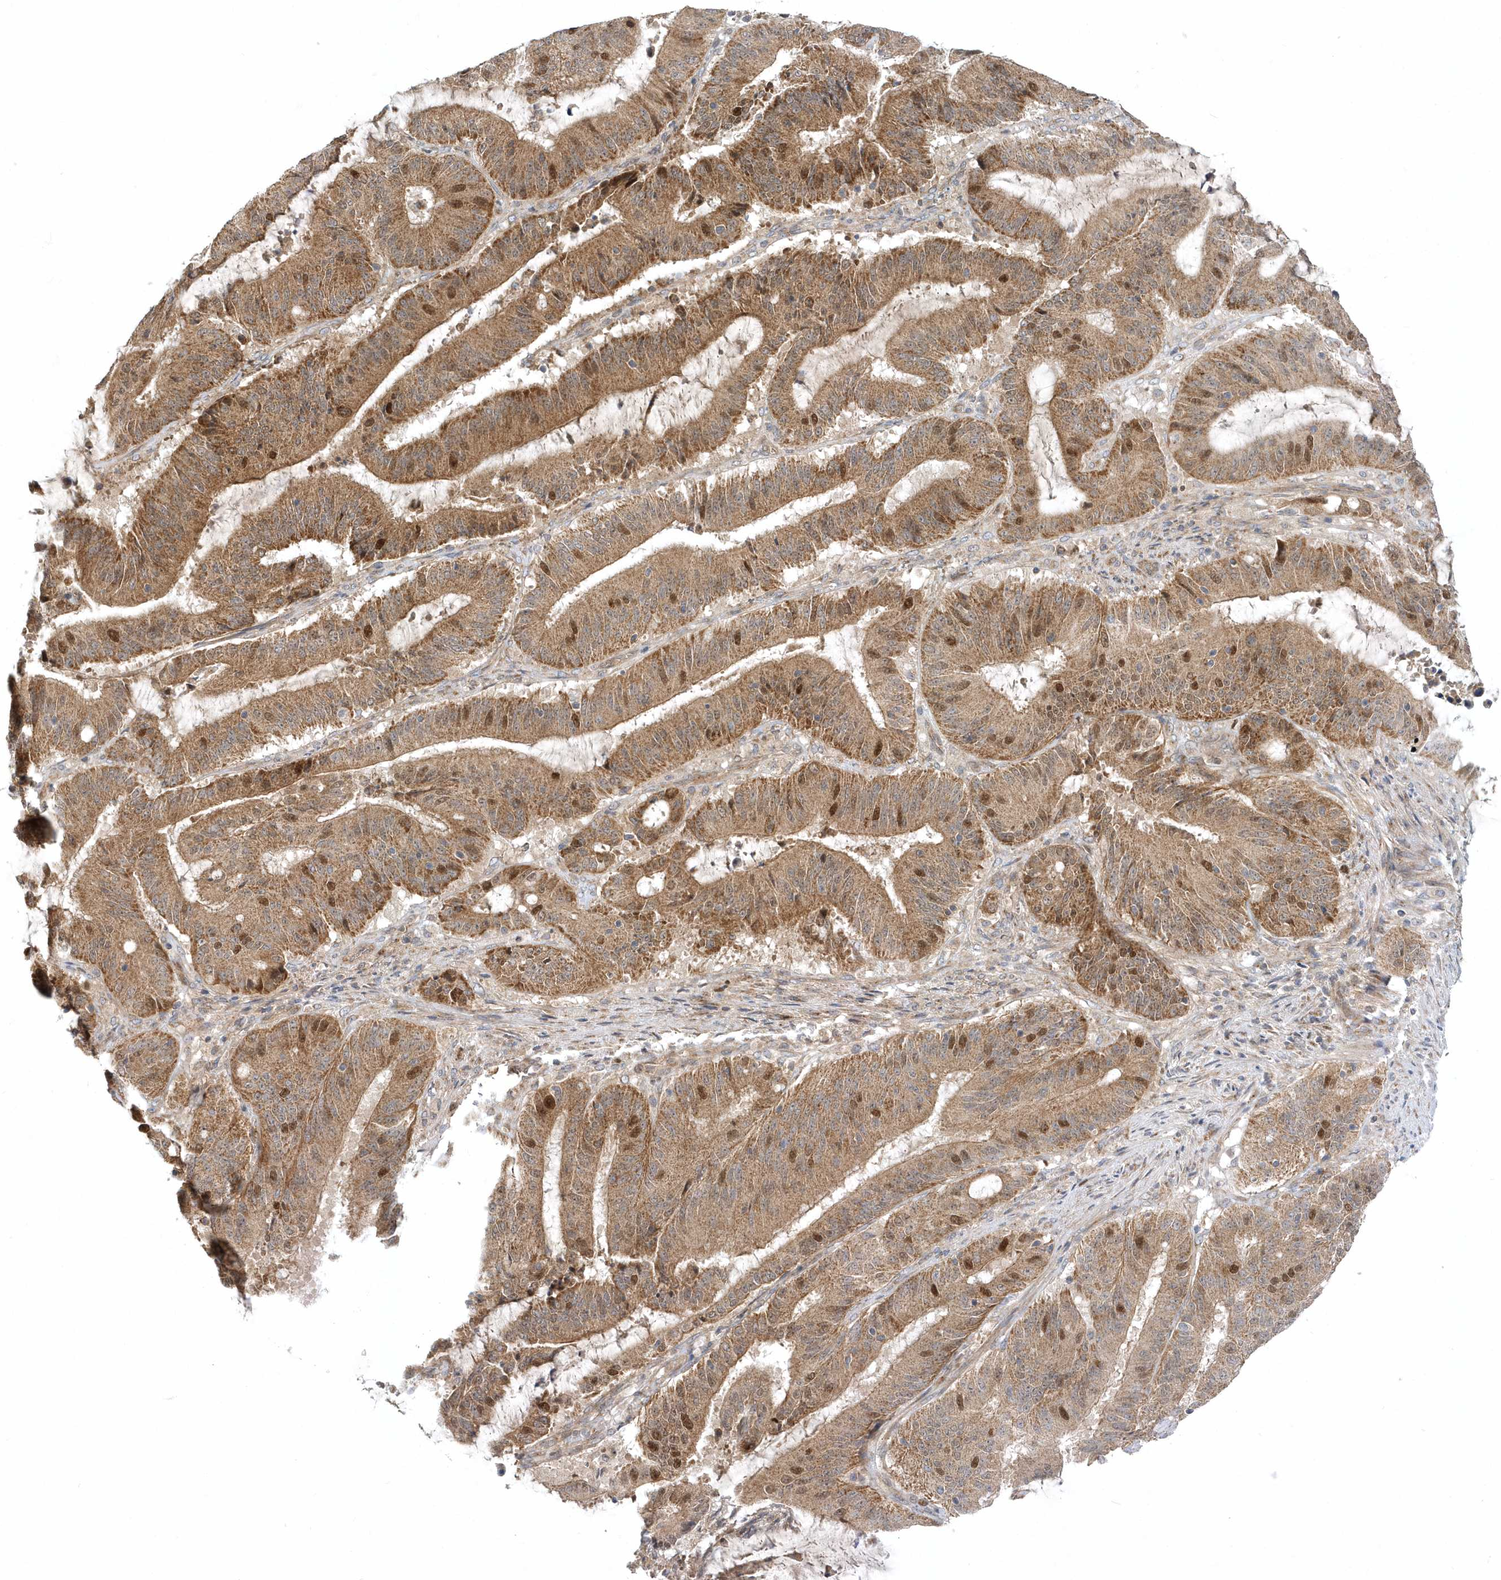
{"staining": {"intensity": "moderate", "quantity": ">75%", "location": "cytoplasmic/membranous,nuclear"}, "tissue": "liver cancer", "cell_type": "Tumor cells", "image_type": "cancer", "snomed": [{"axis": "morphology", "description": "Normal tissue, NOS"}, {"axis": "morphology", "description": "Cholangiocarcinoma"}, {"axis": "topography", "description": "Liver"}, {"axis": "topography", "description": "Peripheral nerve tissue"}], "caption": "IHC image of liver cholangiocarcinoma stained for a protein (brown), which shows medium levels of moderate cytoplasmic/membranous and nuclear expression in approximately >75% of tumor cells.", "gene": "MXI1", "patient": {"sex": "female", "age": 73}}